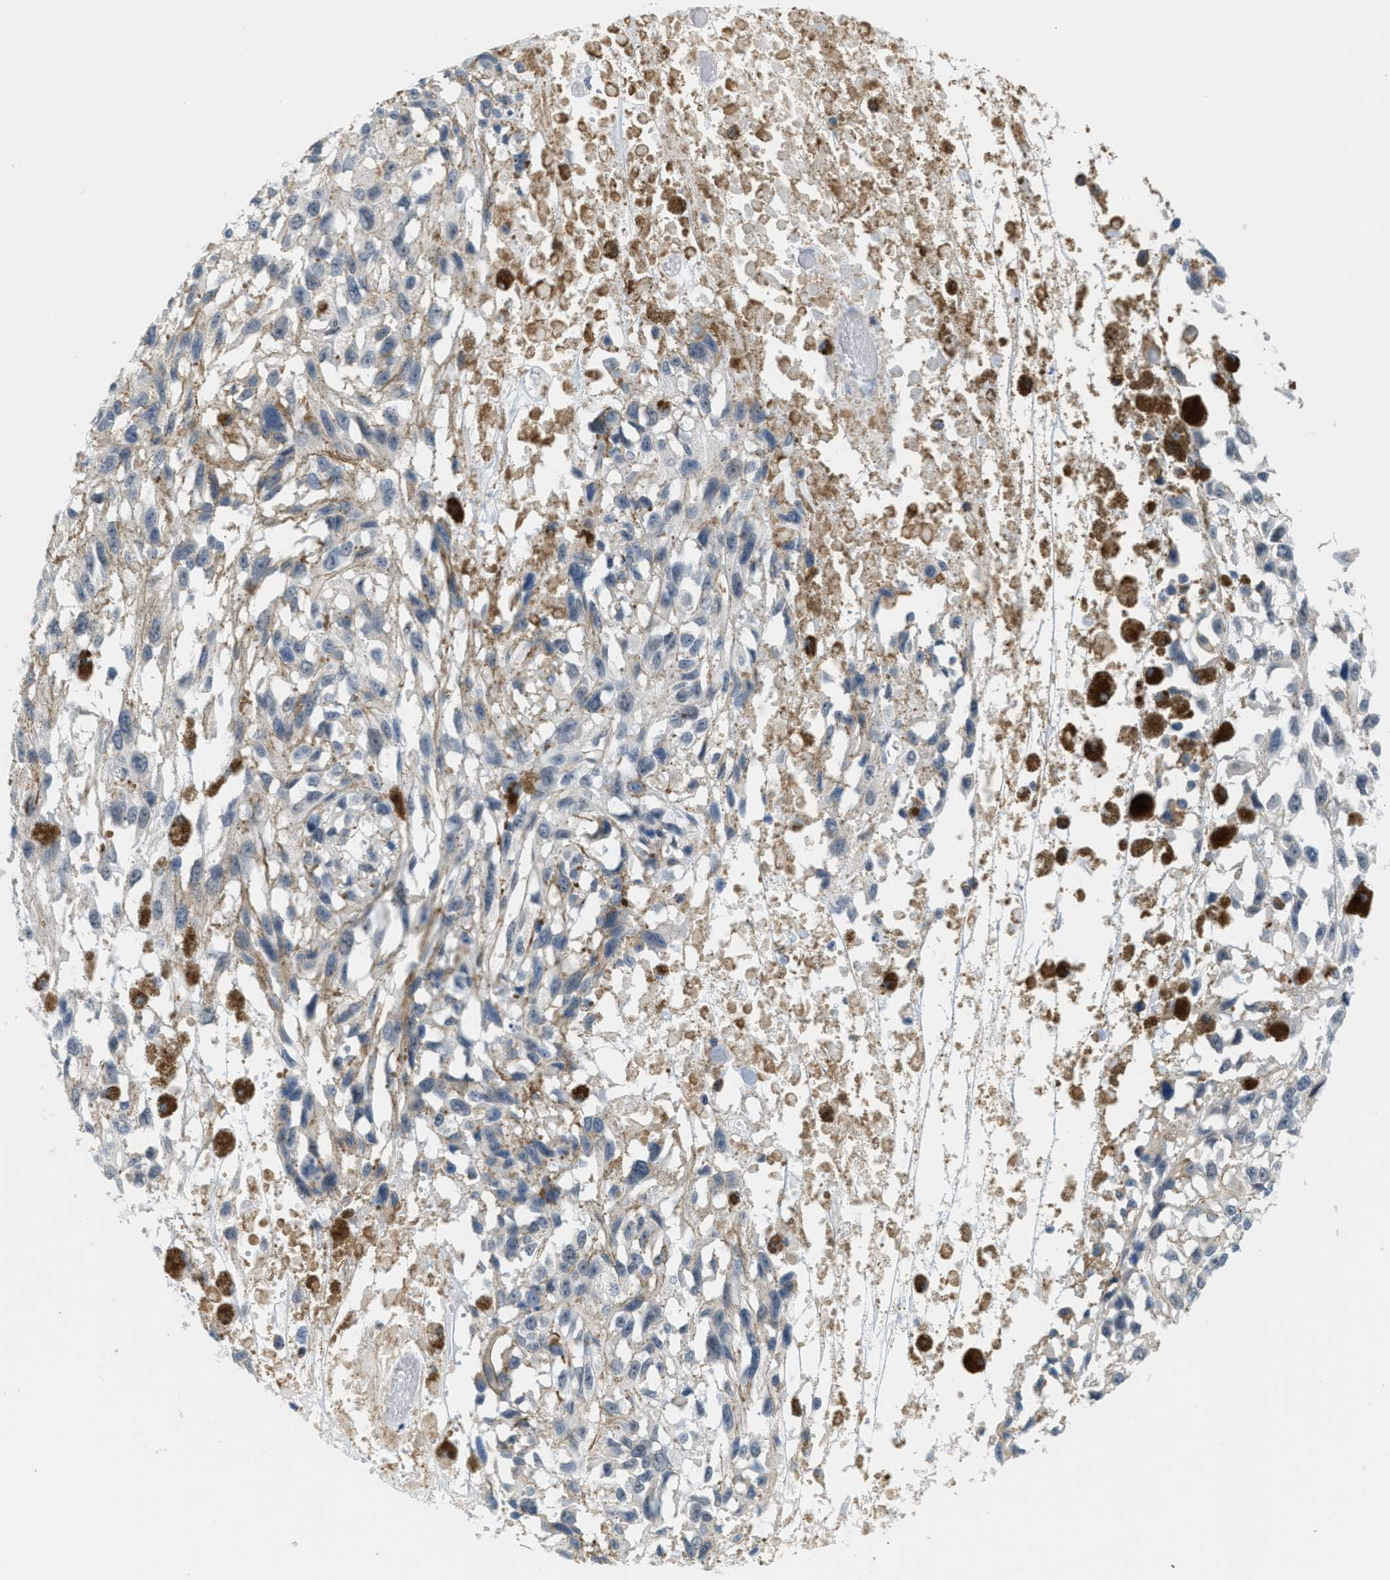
{"staining": {"intensity": "negative", "quantity": "none", "location": "none"}, "tissue": "melanoma", "cell_type": "Tumor cells", "image_type": "cancer", "snomed": [{"axis": "morphology", "description": "Malignant melanoma, Metastatic site"}, {"axis": "topography", "description": "Lymph node"}], "caption": "Immunohistochemical staining of human malignant melanoma (metastatic site) exhibits no significant positivity in tumor cells.", "gene": "HS3ST2", "patient": {"sex": "male", "age": 59}}